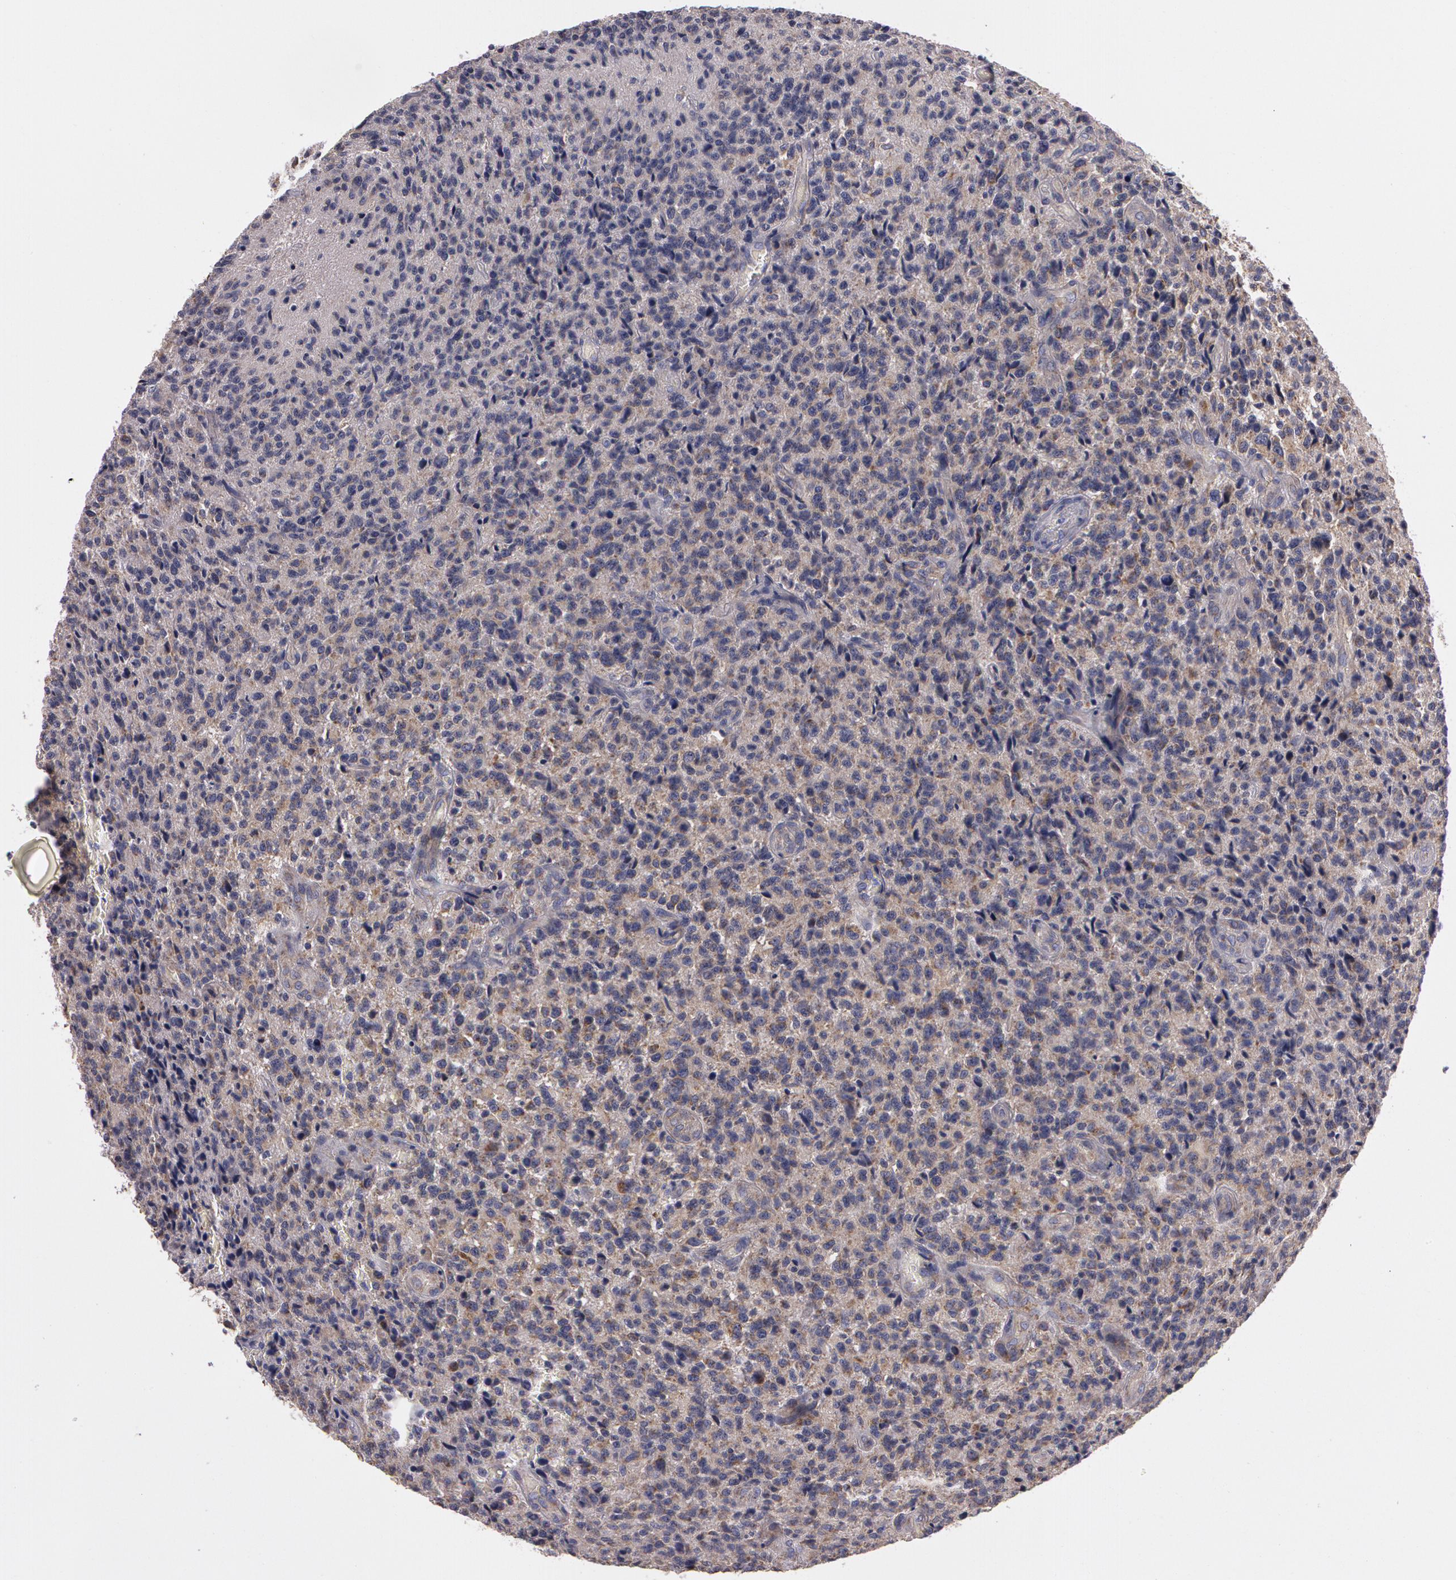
{"staining": {"intensity": "moderate", "quantity": ">75%", "location": "cytoplasmic/membranous"}, "tissue": "glioma", "cell_type": "Tumor cells", "image_type": "cancer", "snomed": [{"axis": "morphology", "description": "Glioma, malignant, High grade"}, {"axis": "topography", "description": "Brain"}], "caption": "A brown stain highlights moderate cytoplasmic/membranous expression of a protein in high-grade glioma (malignant) tumor cells. Using DAB (brown) and hematoxylin (blue) stains, captured at high magnification using brightfield microscopy.", "gene": "NEK9", "patient": {"sex": "male", "age": 36}}